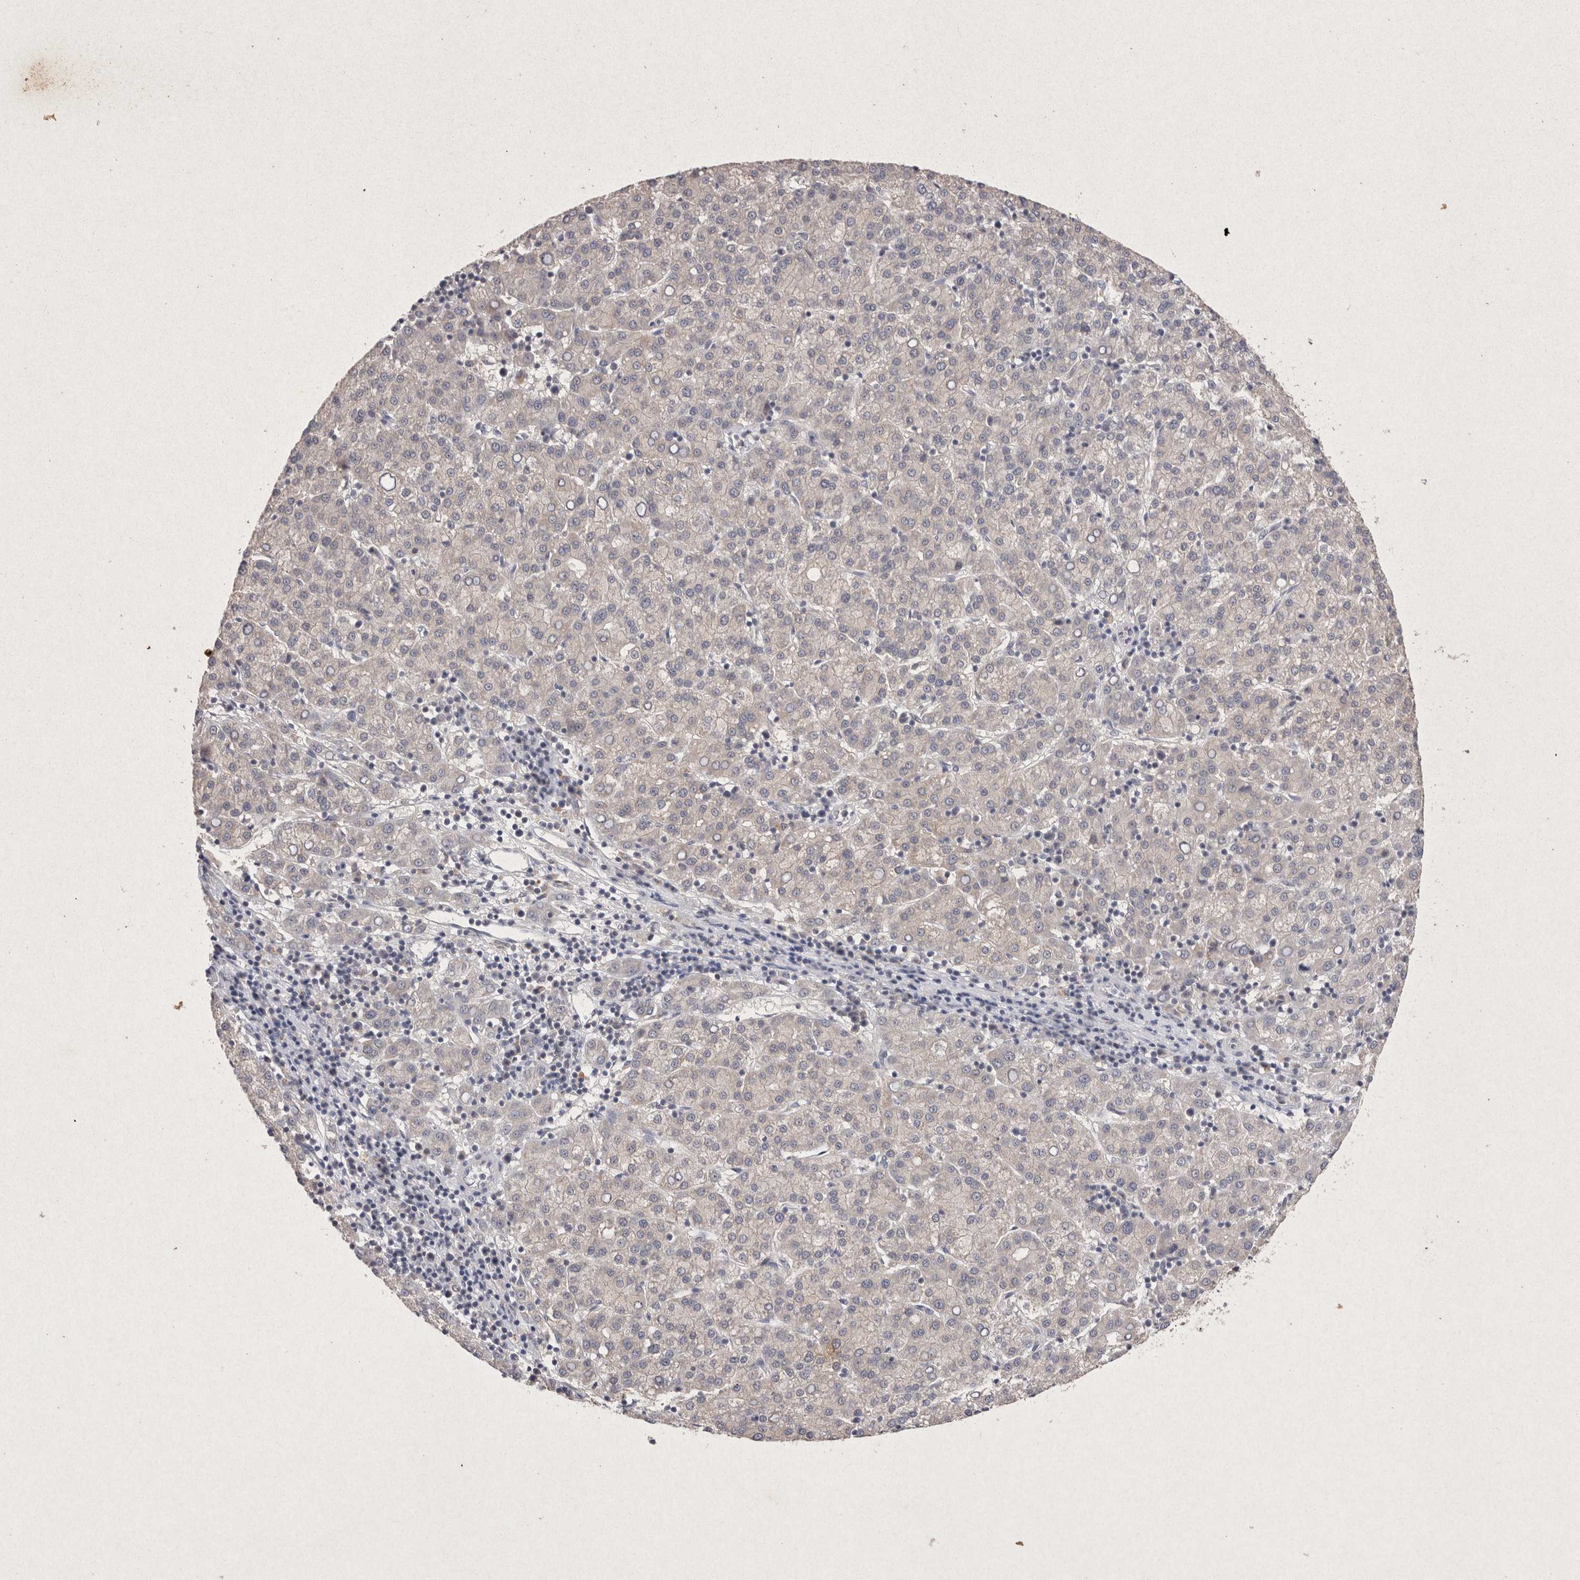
{"staining": {"intensity": "negative", "quantity": "none", "location": "none"}, "tissue": "liver cancer", "cell_type": "Tumor cells", "image_type": "cancer", "snomed": [{"axis": "morphology", "description": "Carcinoma, Hepatocellular, NOS"}, {"axis": "topography", "description": "Liver"}], "caption": "The image exhibits no significant expression in tumor cells of liver cancer.", "gene": "RASSF3", "patient": {"sex": "female", "age": 58}}